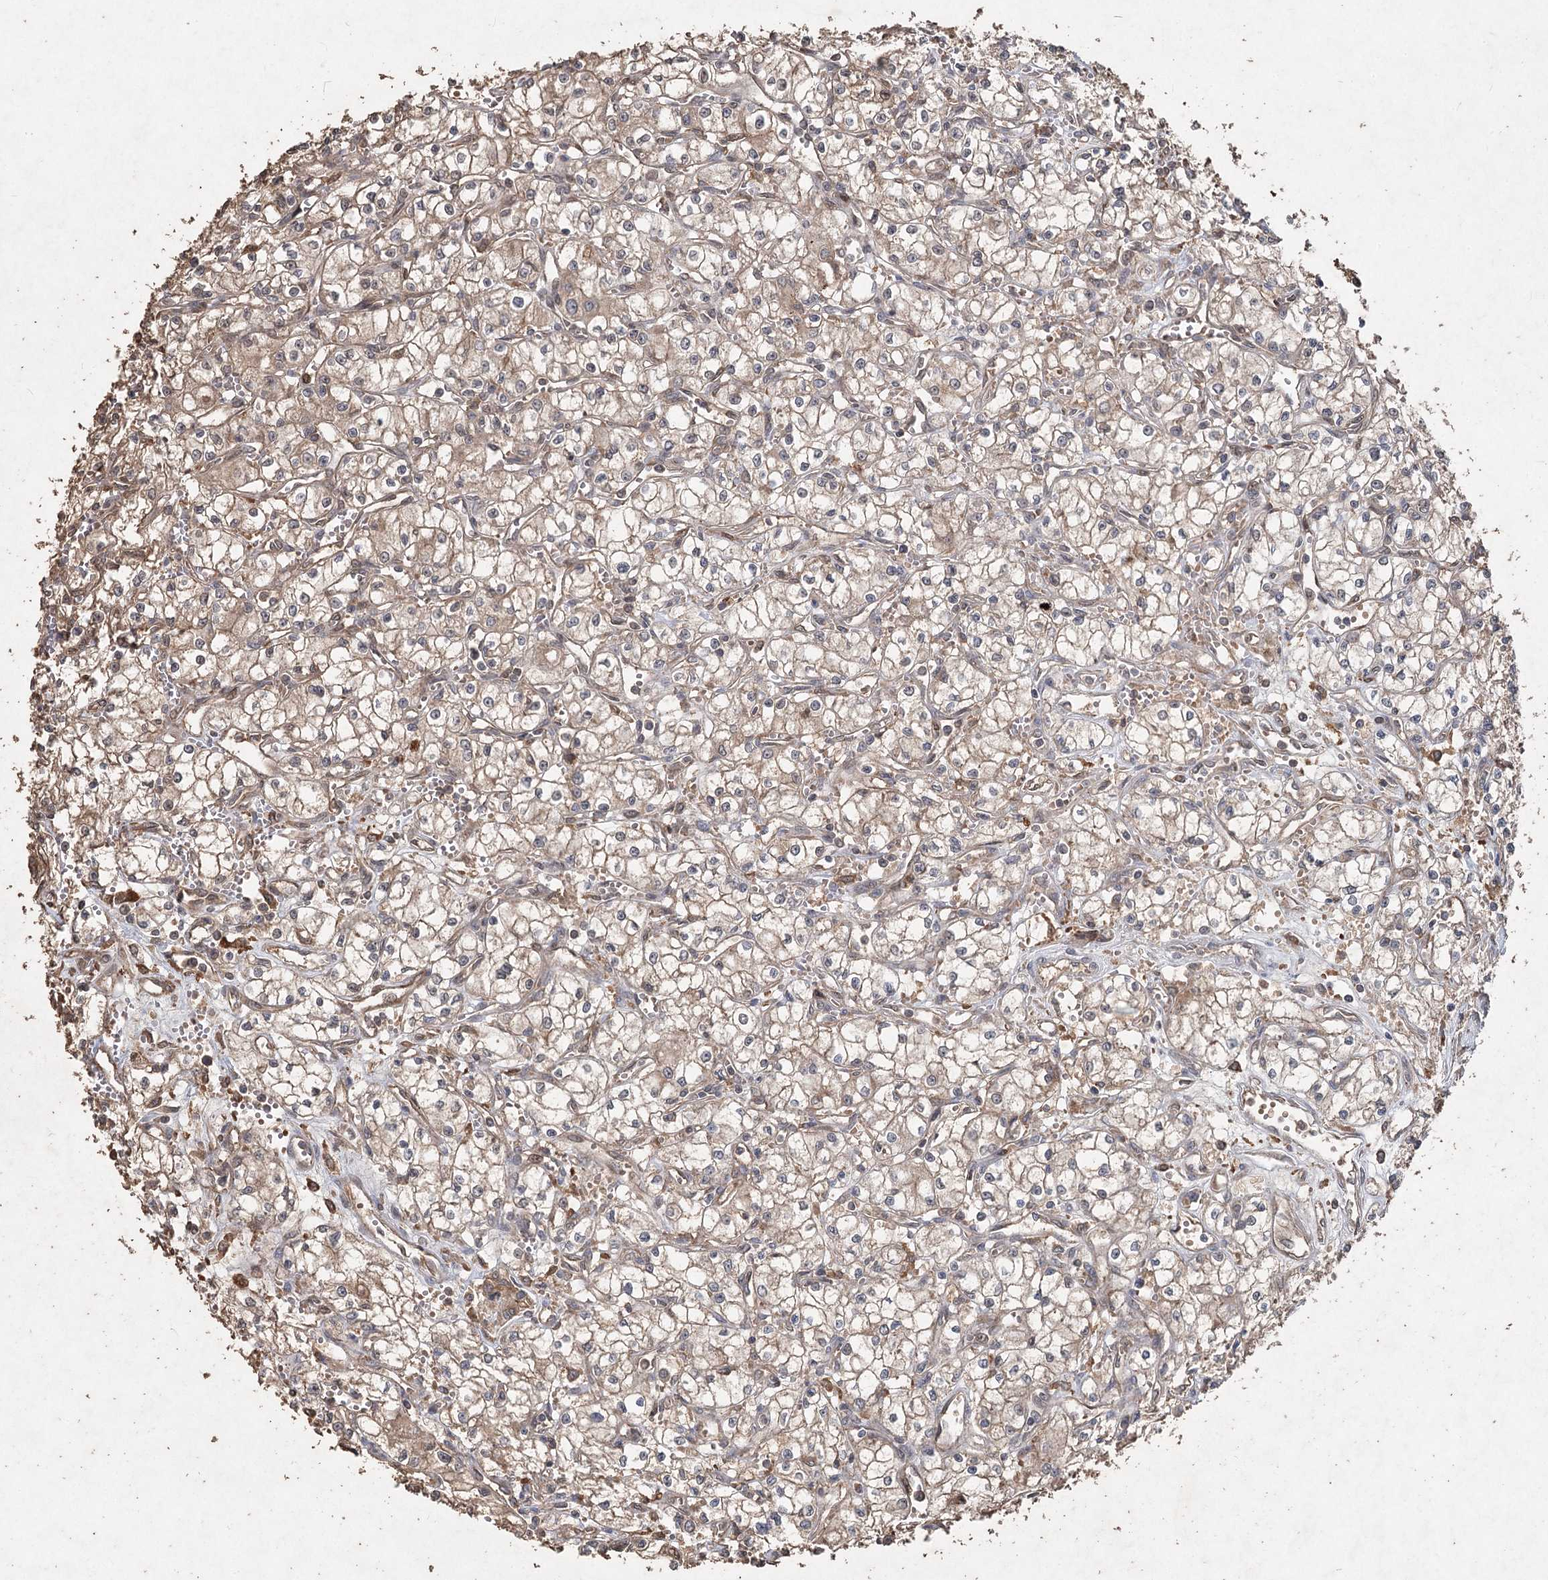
{"staining": {"intensity": "weak", "quantity": "25%-75%", "location": "cytoplasmic/membranous"}, "tissue": "renal cancer", "cell_type": "Tumor cells", "image_type": "cancer", "snomed": [{"axis": "morphology", "description": "Adenocarcinoma, NOS"}, {"axis": "topography", "description": "Kidney"}], "caption": "Adenocarcinoma (renal) stained with a brown dye reveals weak cytoplasmic/membranous positive expression in about 25%-75% of tumor cells.", "gene": "FBXO7", "patient": {"sex": "male", "age": 59}}